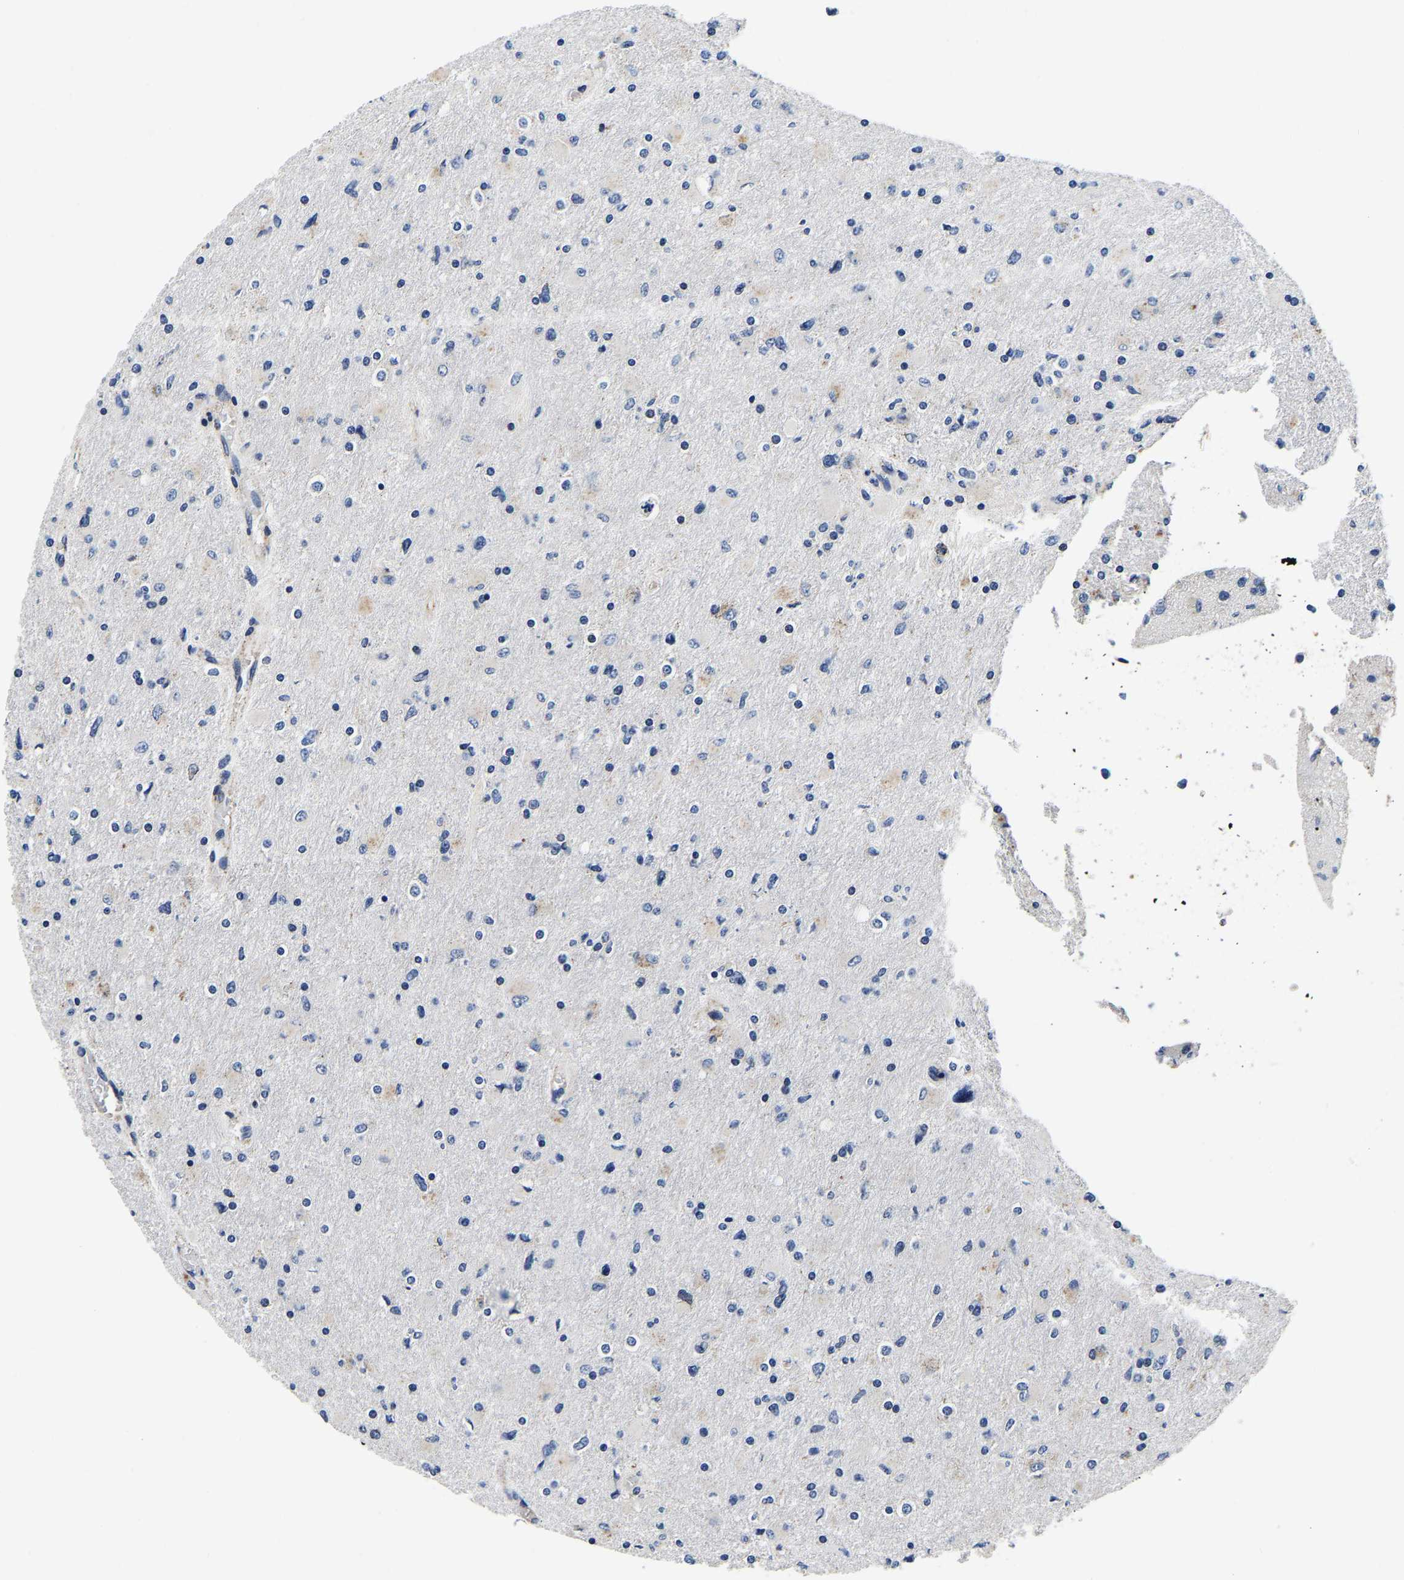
{"staining": {"intensity": "negative", "quantity": "none", "location": "none"}, "tissue": "glioma", "cell_type": "Tumor cells", "image_type": "cancer", "snomed": [{"axis": "morphology", "description": "Glioma, malignant, High grade"}, {"axis": "topography", "description": "Cerebral cortex"}], "caption": "This micrograph is of malignant high-grade glioma stained with IHC to label a protein in brown with the nuclei are counter-stained blue. There is no staining in tumor cells.", "gene": "GRN", "patient": {"sex": "female", "age": 36}}